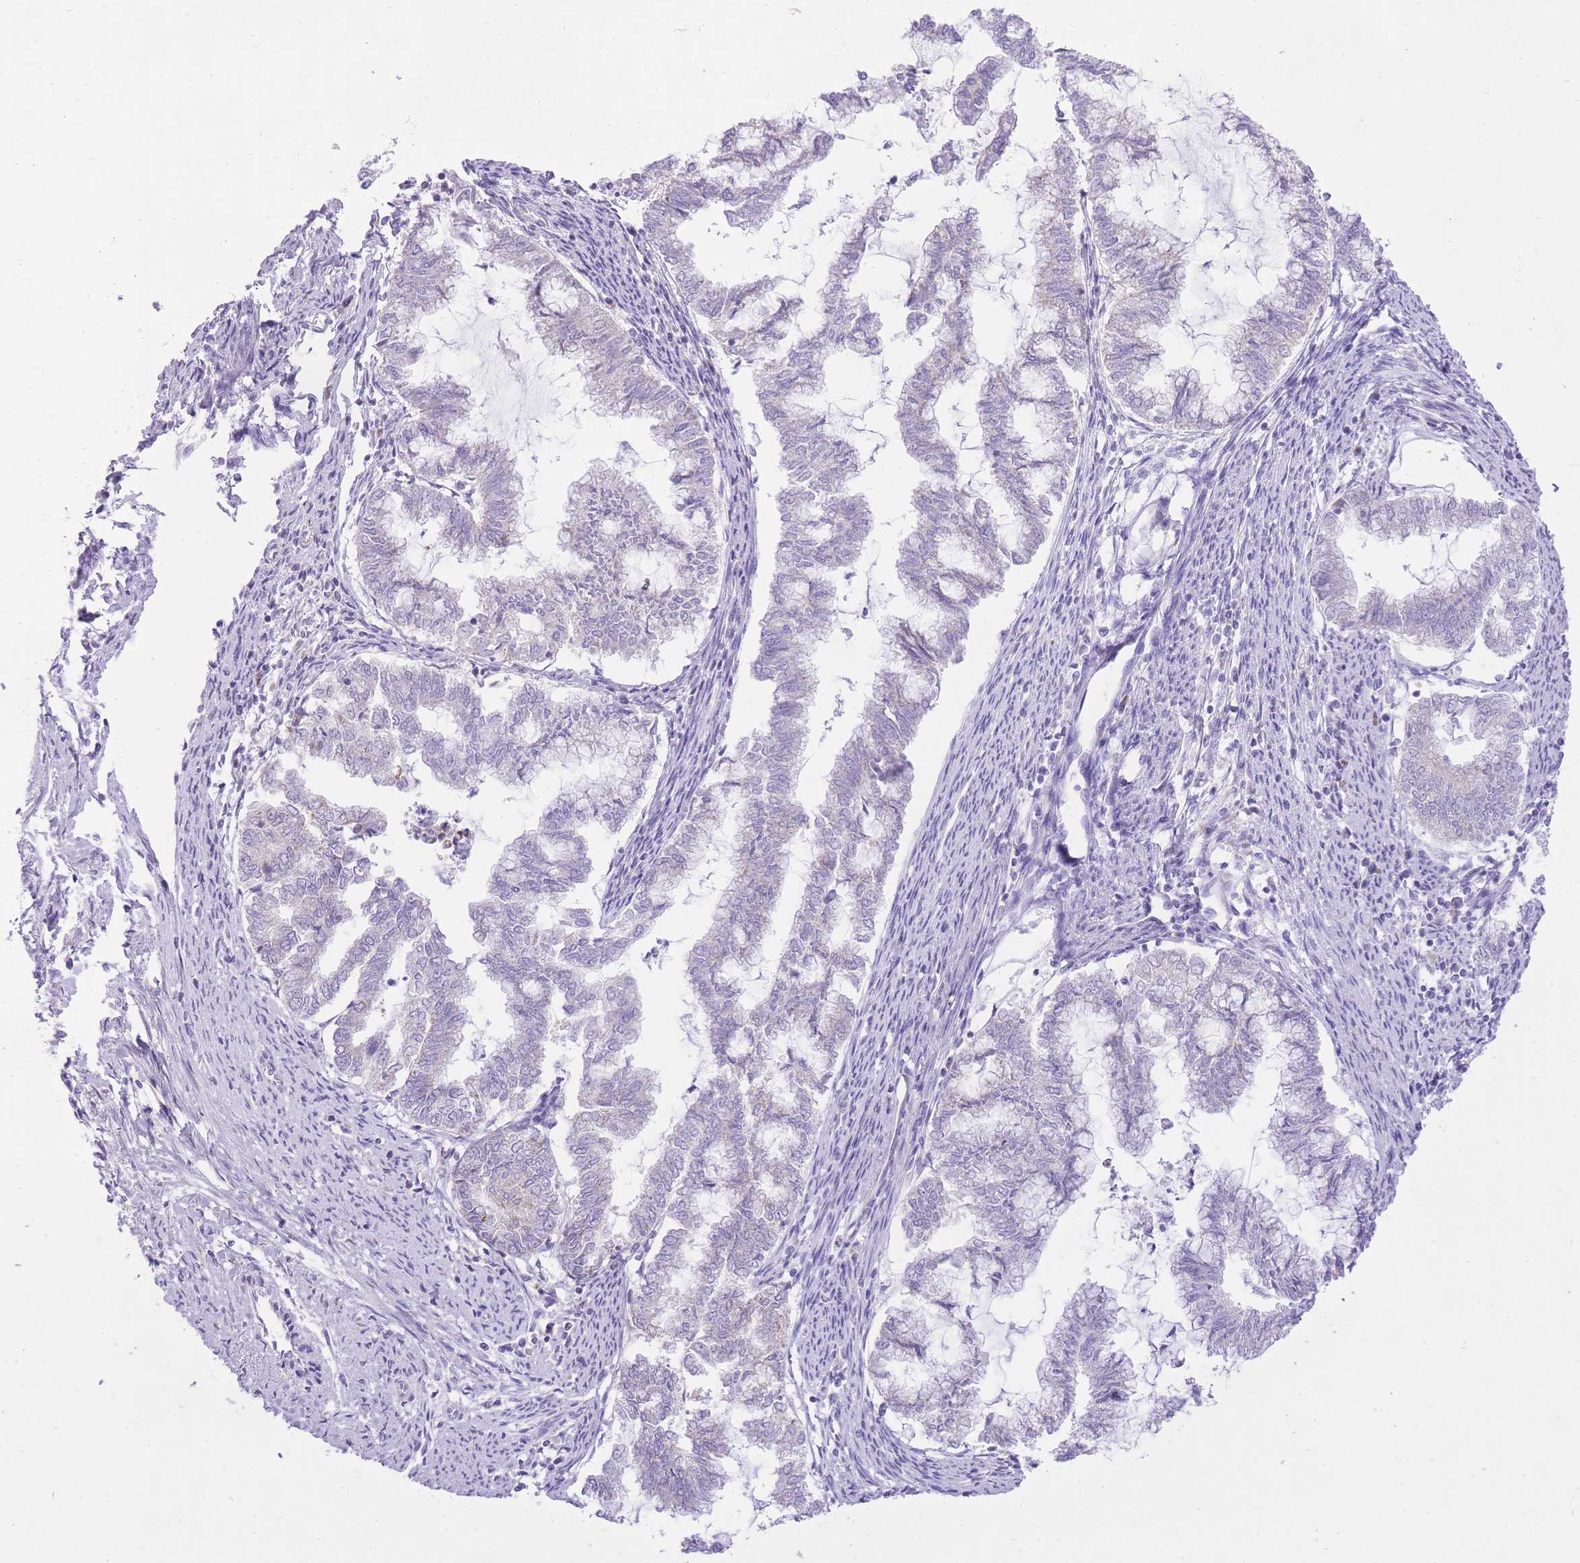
{"staining": {"intensity": "negative", "quantity": "none", "location": "none"}, "tissue": "endometrial cancer", "cell_type": "Tumor cells", "image_type": "cancer", "snomed": [{"axis": "morphology", "description": "Adenocarcinoma, NOS"}, {"axis": "topography", "description": "Endometrium"}], "caption": "The micrograph displays no staining of tumor cells in endometrial cancer.", "gene": "DENND2D", "patient": {"sex": "female", "age": 79}}